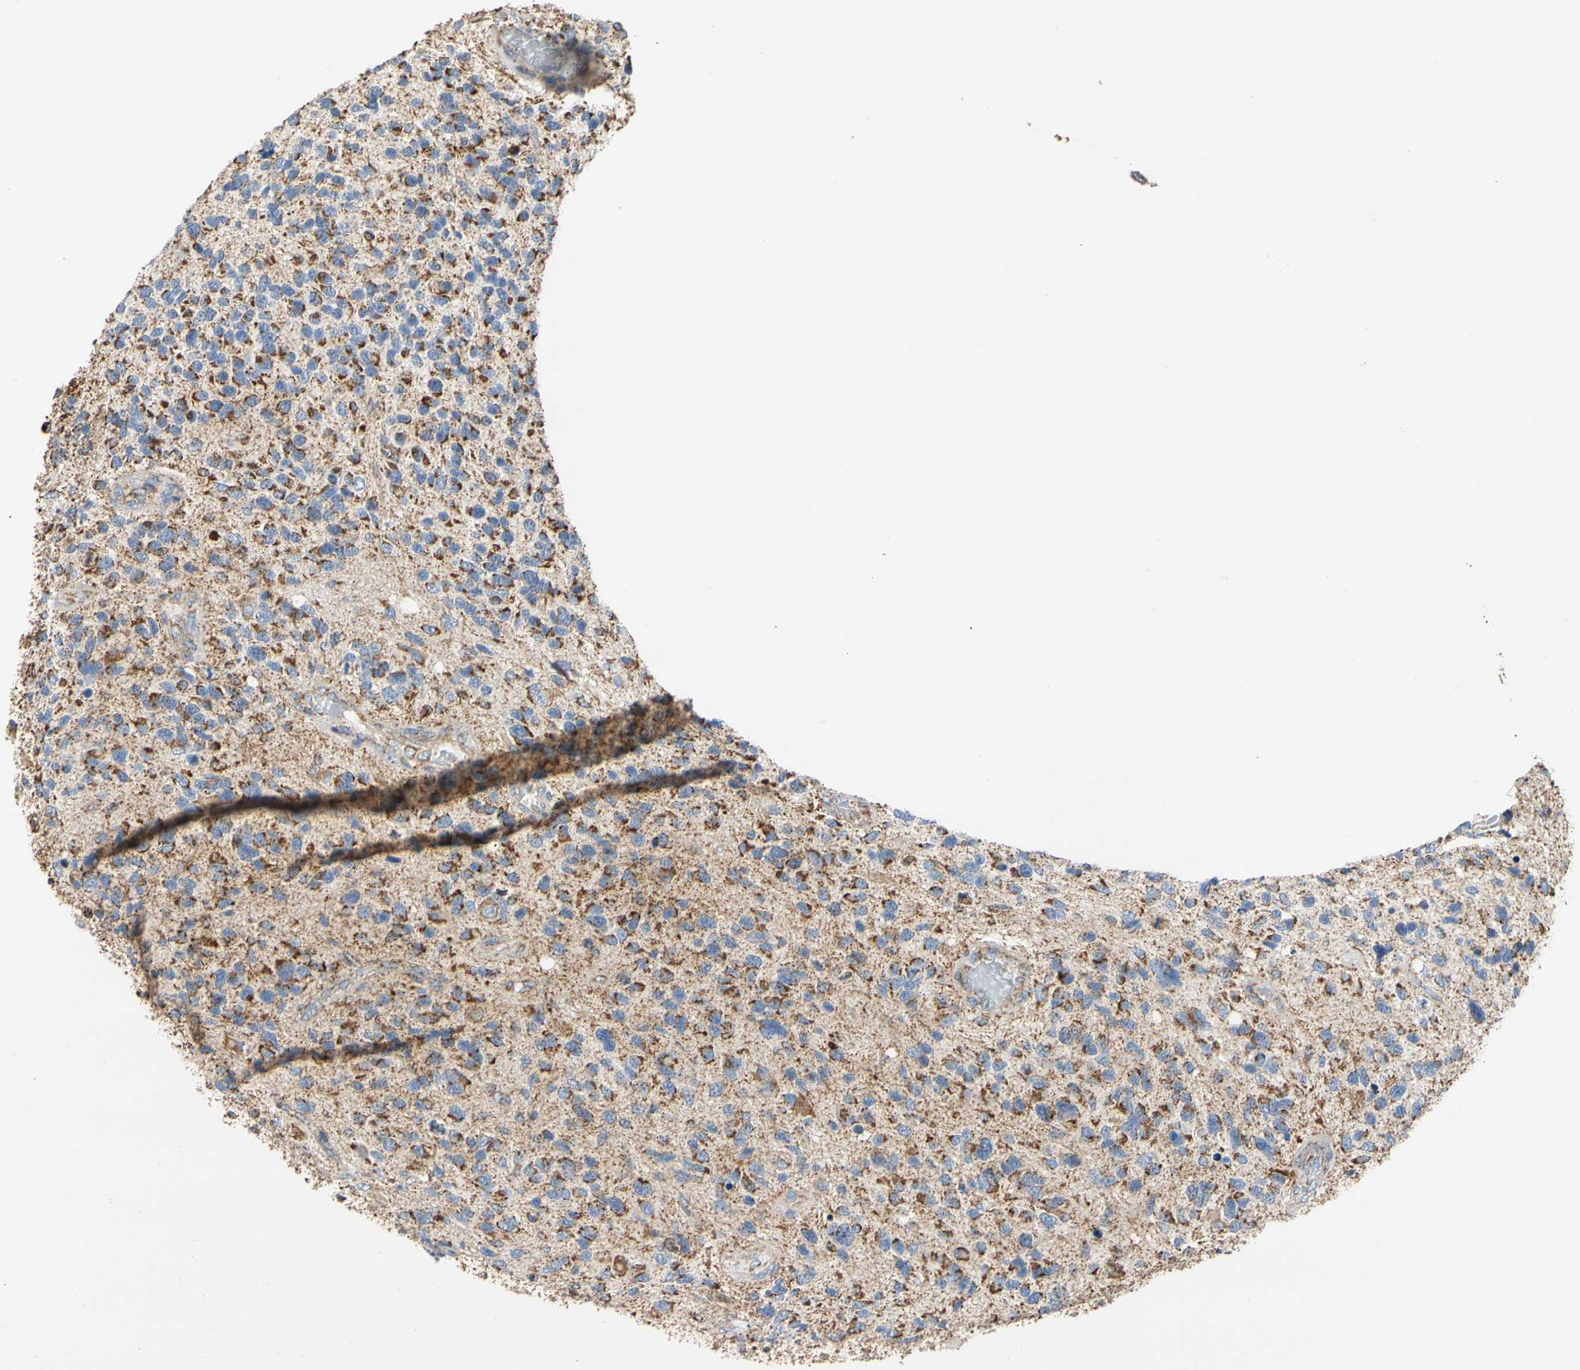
{"staining": {"intensity": "strong", "quantity": ">75%", "location": "cytoplasmic/membranous"}, "tissue": "glioma", "cell_type": "Tumor cells", "image_type": "cancer", "snomed": [{"axis": "morphology", "description": "Glioma, malignant, High grade"}, {"axis": "topography", "description": "Brain"}], "caption": "Malignant glioma (high-grade) stained with immunohistochemistry (IHC) demonstrates strong cytoplasmic/membranous expression in approximately >75% of tumor cells. The staining was performed using DAB to visualize the protein expression in brown, while the nuclei were stained in blue with hematoxylin (Magnification: 20x).", "gene": "ACAT1", "patient": {"sex": "female", "age": 58}}